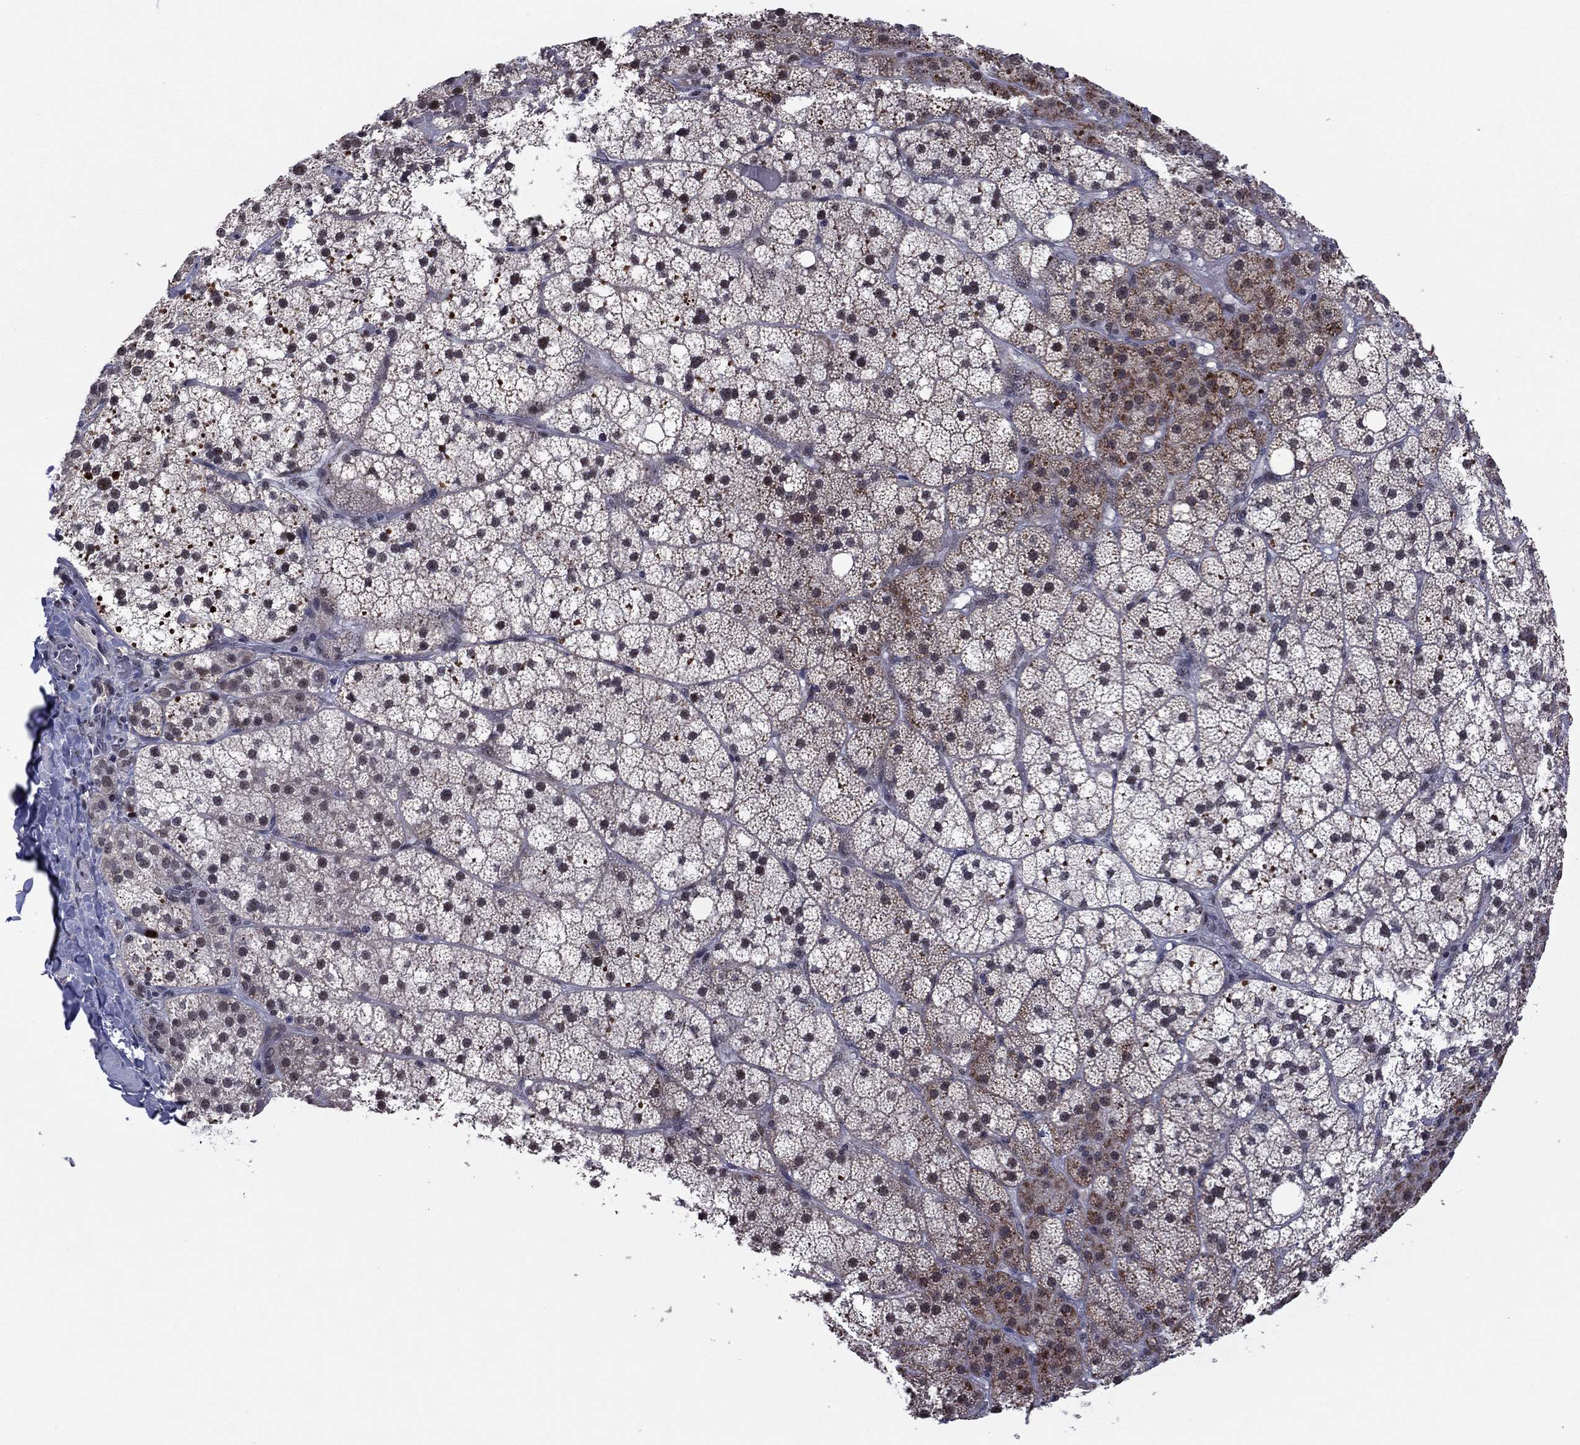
{"staining": {"intensity": "moderate", "quantity": "25%-75%", "location": "cytoplasmic/membranous"}, "tissue": "adrenal gland", "cell_type": "Glandular cells", "image_type": "normal", "snomed": [{"axis": "morphology", "description": "Normal tissue, NOS"}, {"axis": "topography", "description": "Adrenal gland"}], "caption": "Protein staining demonstrates moderate cytoplasmic/membranous expression in approximately 25%-75% of glandular cells in benign adrenal gland. Nuclei are stained in blue.", "gene": "CDCA5", "patient": {"sex": "male", "age": 53}}